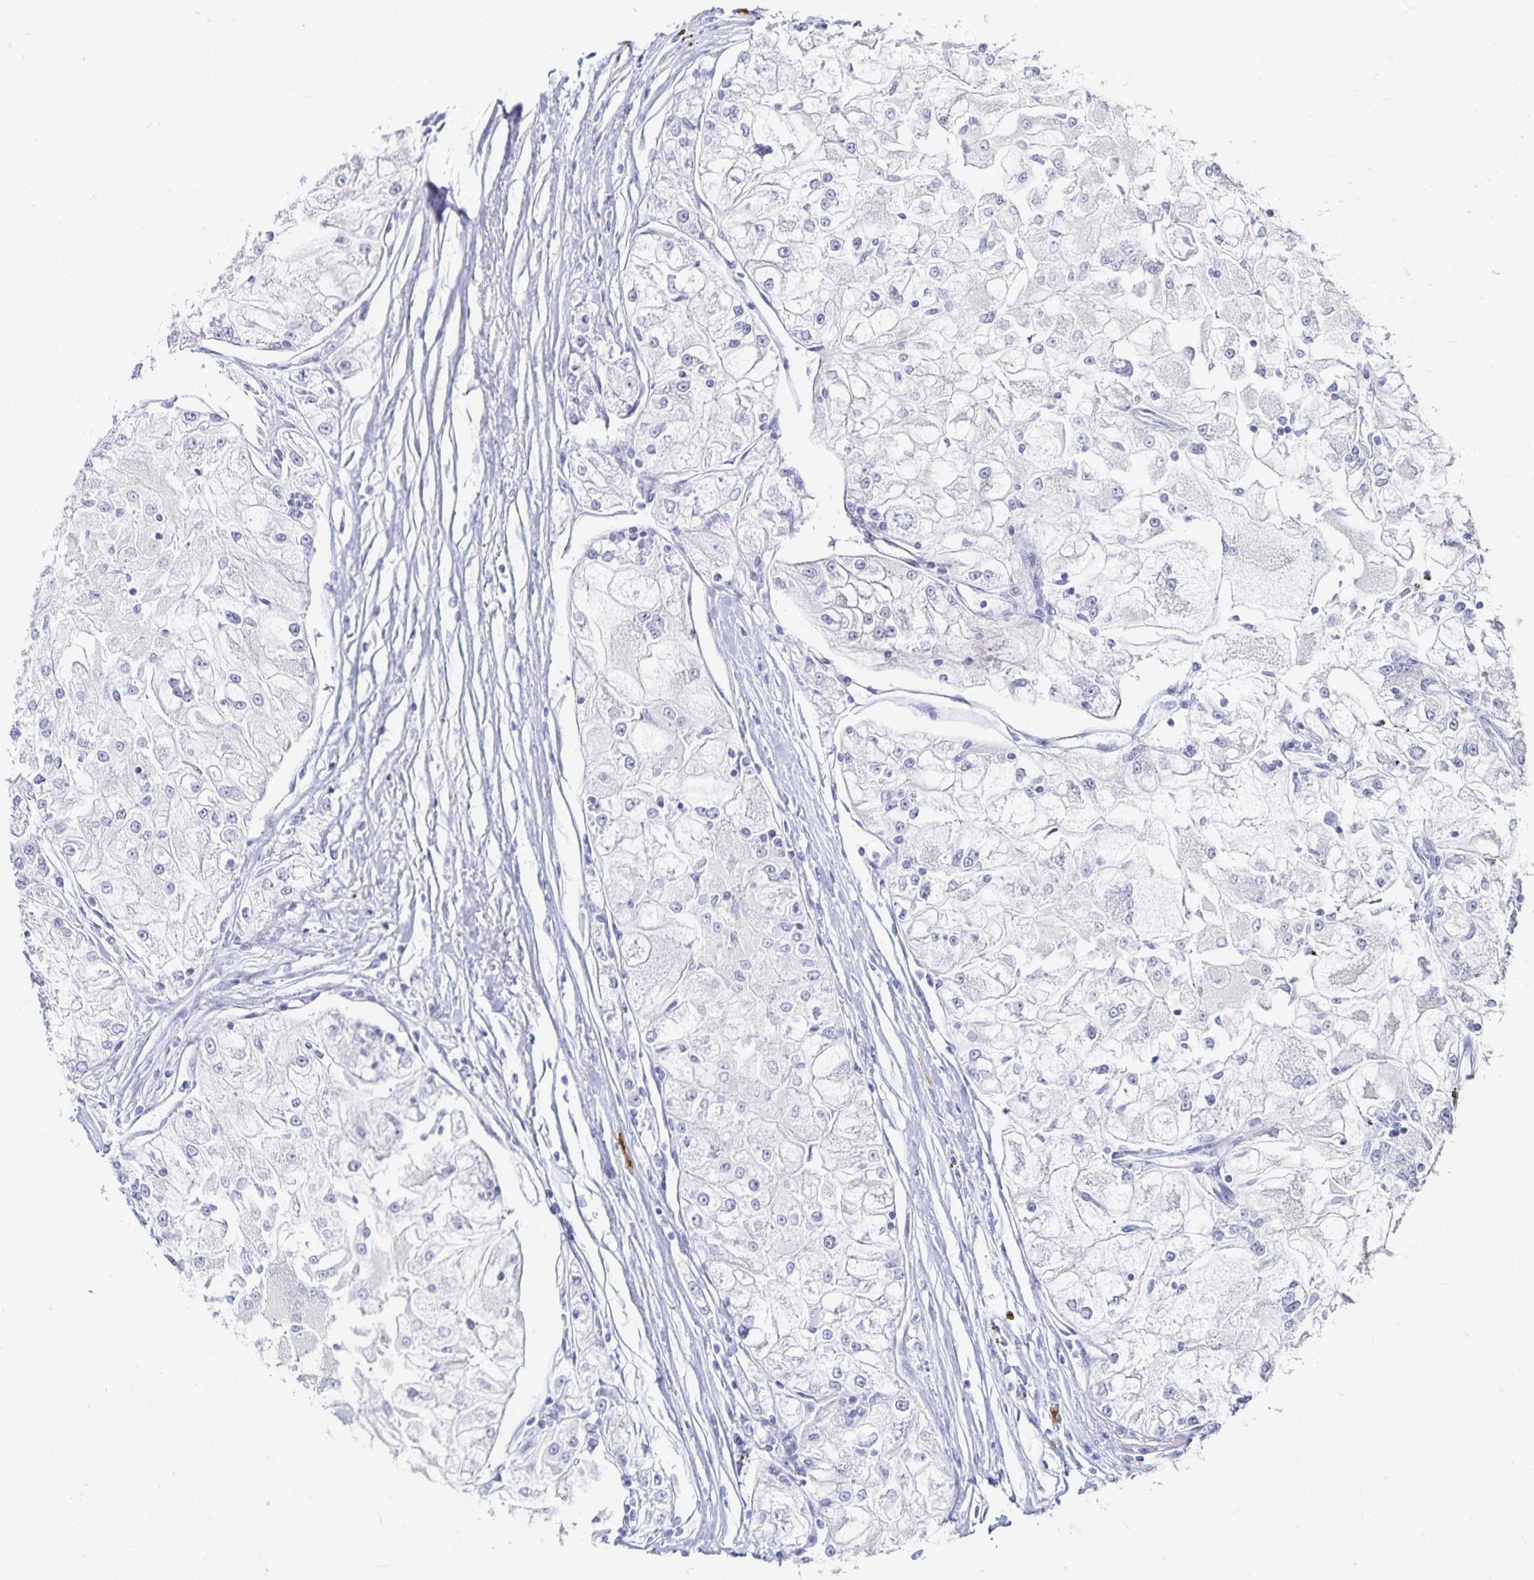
{"staining": {"intensity": "negative", "quantity": "none", "location": "none"}, "tissue": "renal cancer", "cell_type": "Tumor cells", "image_type": "cancer", "snomed": [{"axis": "morphology", "description": "Adenocarcinoma, NOS"}, {"axis": "topography", "description": "Kidney"}], "caption": "The IHC photomicrograph has no significant expression in tumor cells of renal adenocarcinoma tissue.", "gene": "TNIP1", "patient": {"sex": "female", "age": 72}}